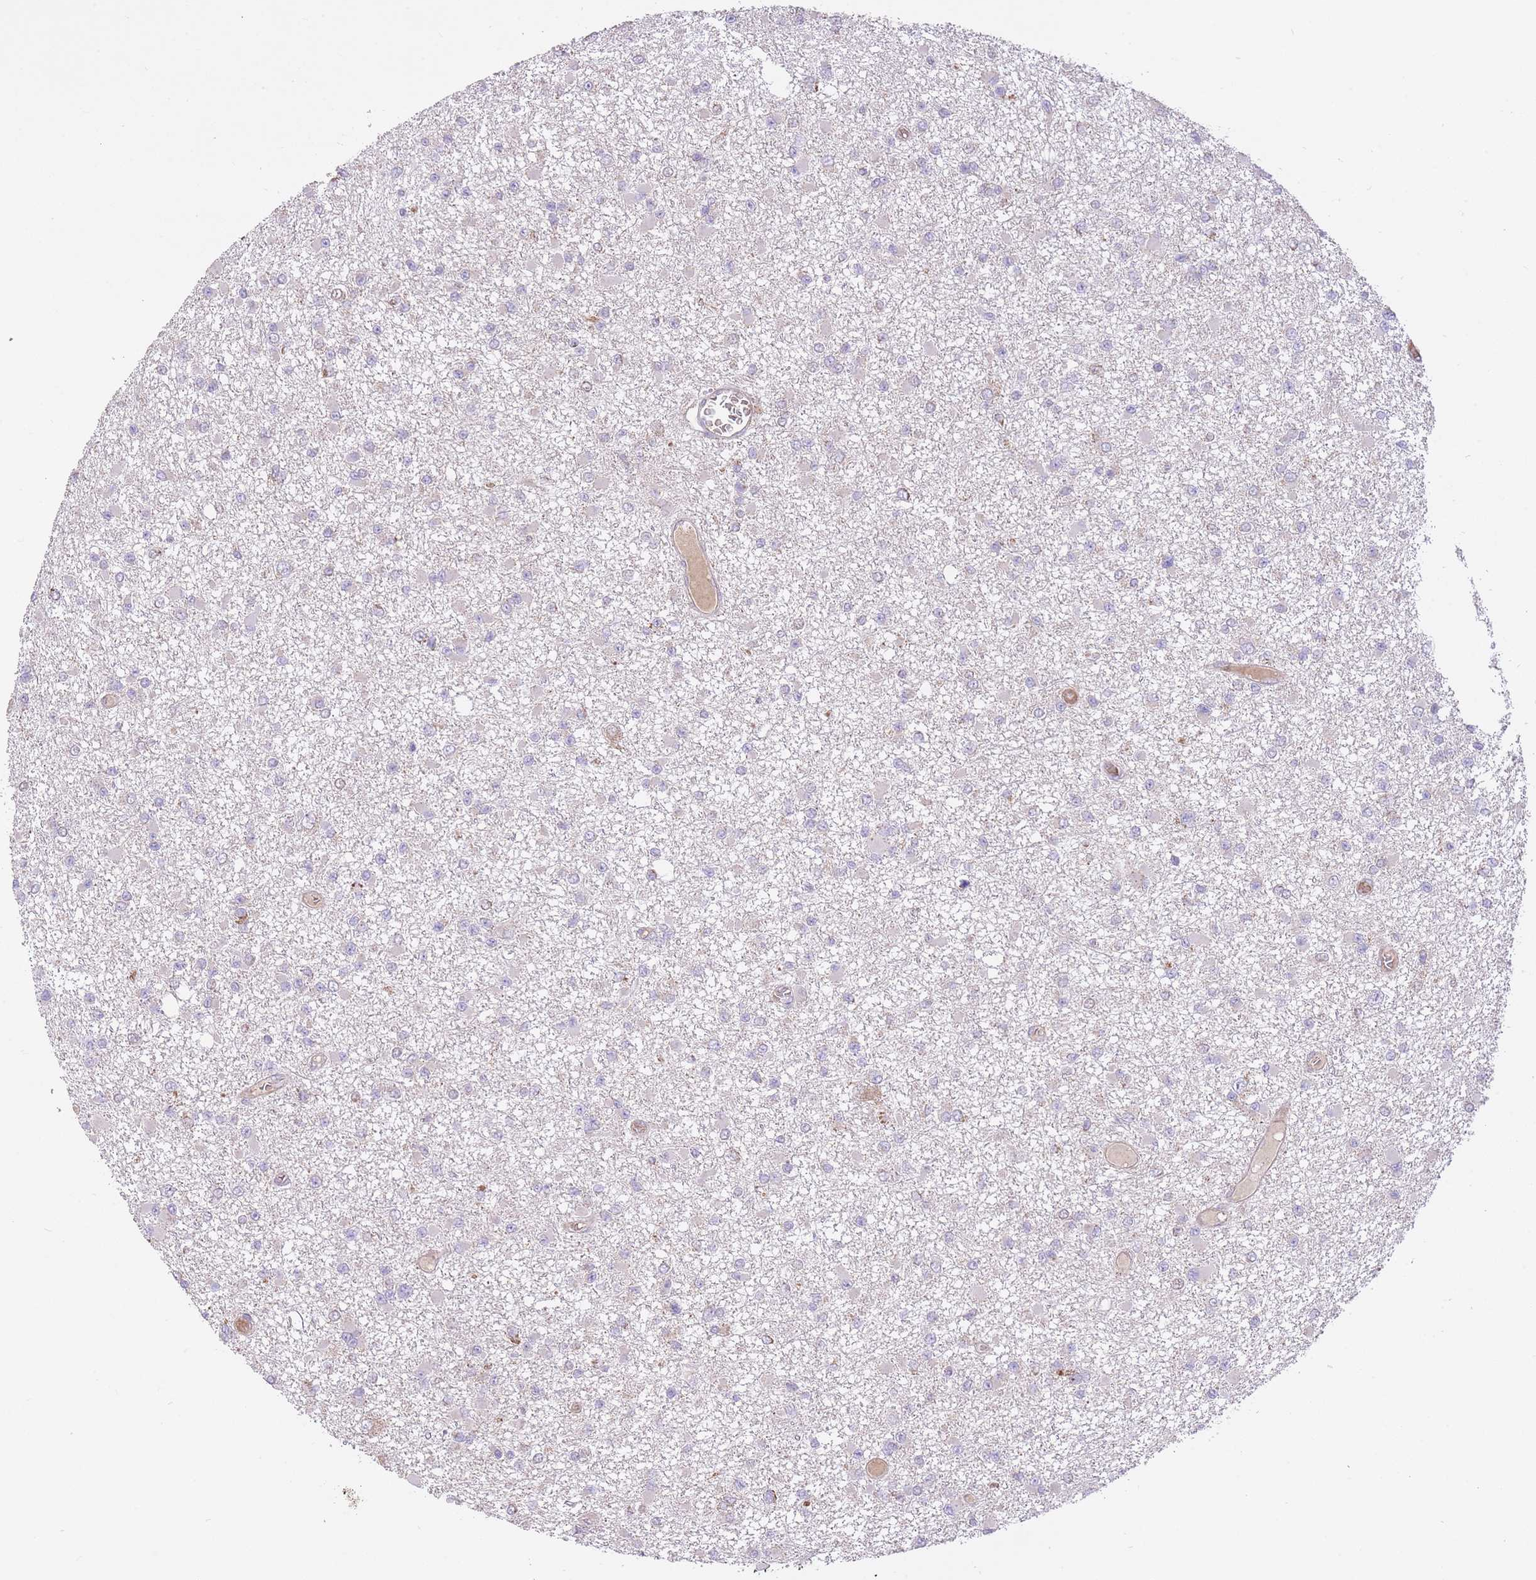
{"staining": {"intensity": "negative", "quantity": "none", "location": "none"}, "tissue": "glioma", "cell_type": "Tumor cells", "image_type": "cancer", "snomed": [{"axis": "morphology", "description": "Glioma, malignant, Low grade"}, {"axis": "topography", "description": "Brain"}], "caption": "Image shows no protein staining in tumor cells of malignant glioma (low-grade) tissue.", "gene": "PREP", "patient": {"sex": "female", "age": 22}}